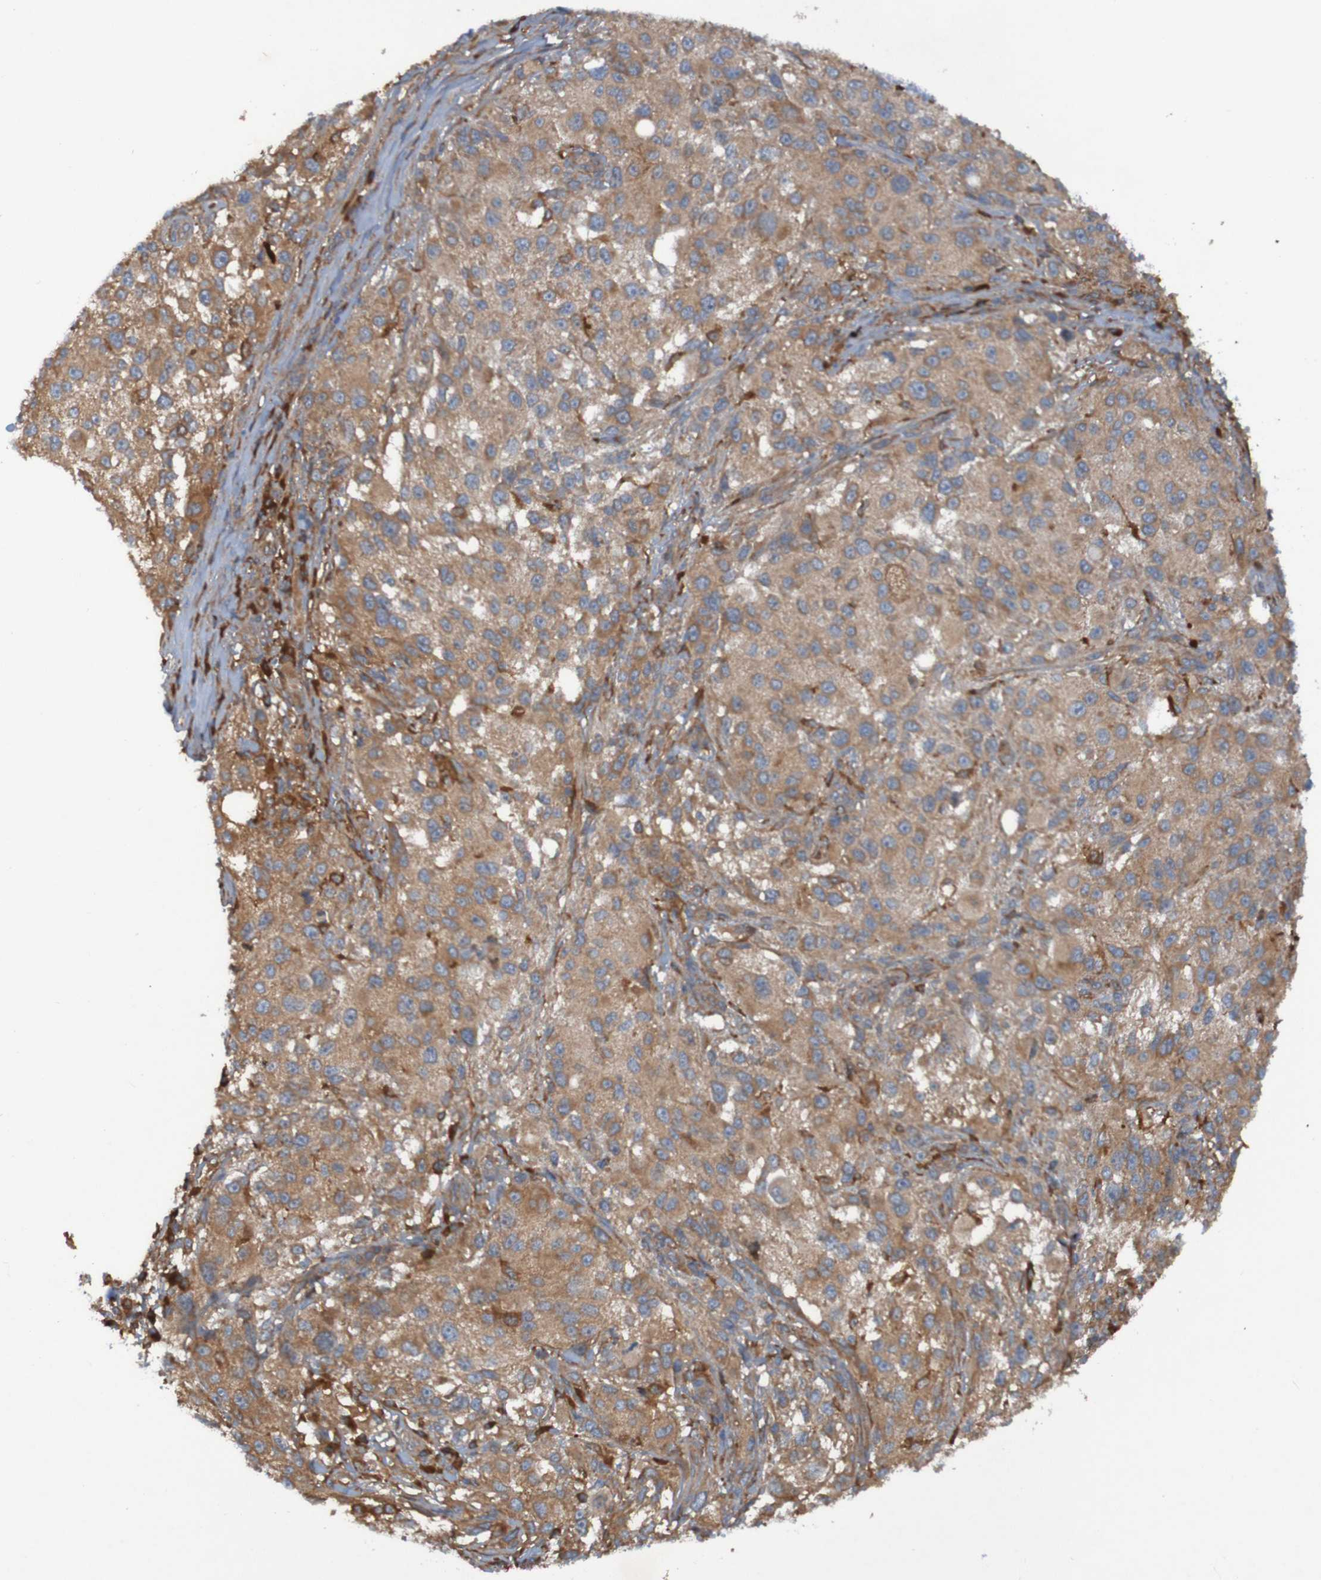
{"staining": {"intensity": "moderate", "quantity": ">75%", "location": "cytoplasmic/membranous"}, "tissue": "melanoma", "cell_type": "Tumor cells", "image_type": "cancer", "snomed": [{"axis": "morphology", "description": "Necrosis, NOS"}, {"axis": "morphology", "description": "Malignant melanoma, NOS"}, {"axis": "topography", "description": "Skin"}], "caption": "Immunohistochemistry image of human malignant melanoma stained for a protein (brown), which demonstrates medium levels of moderate cytoplasmic/membranous positivity in about >75% of tumor cells.", "gene": "DNAJC4", "patient": {"sex": "female", "age": 87}}